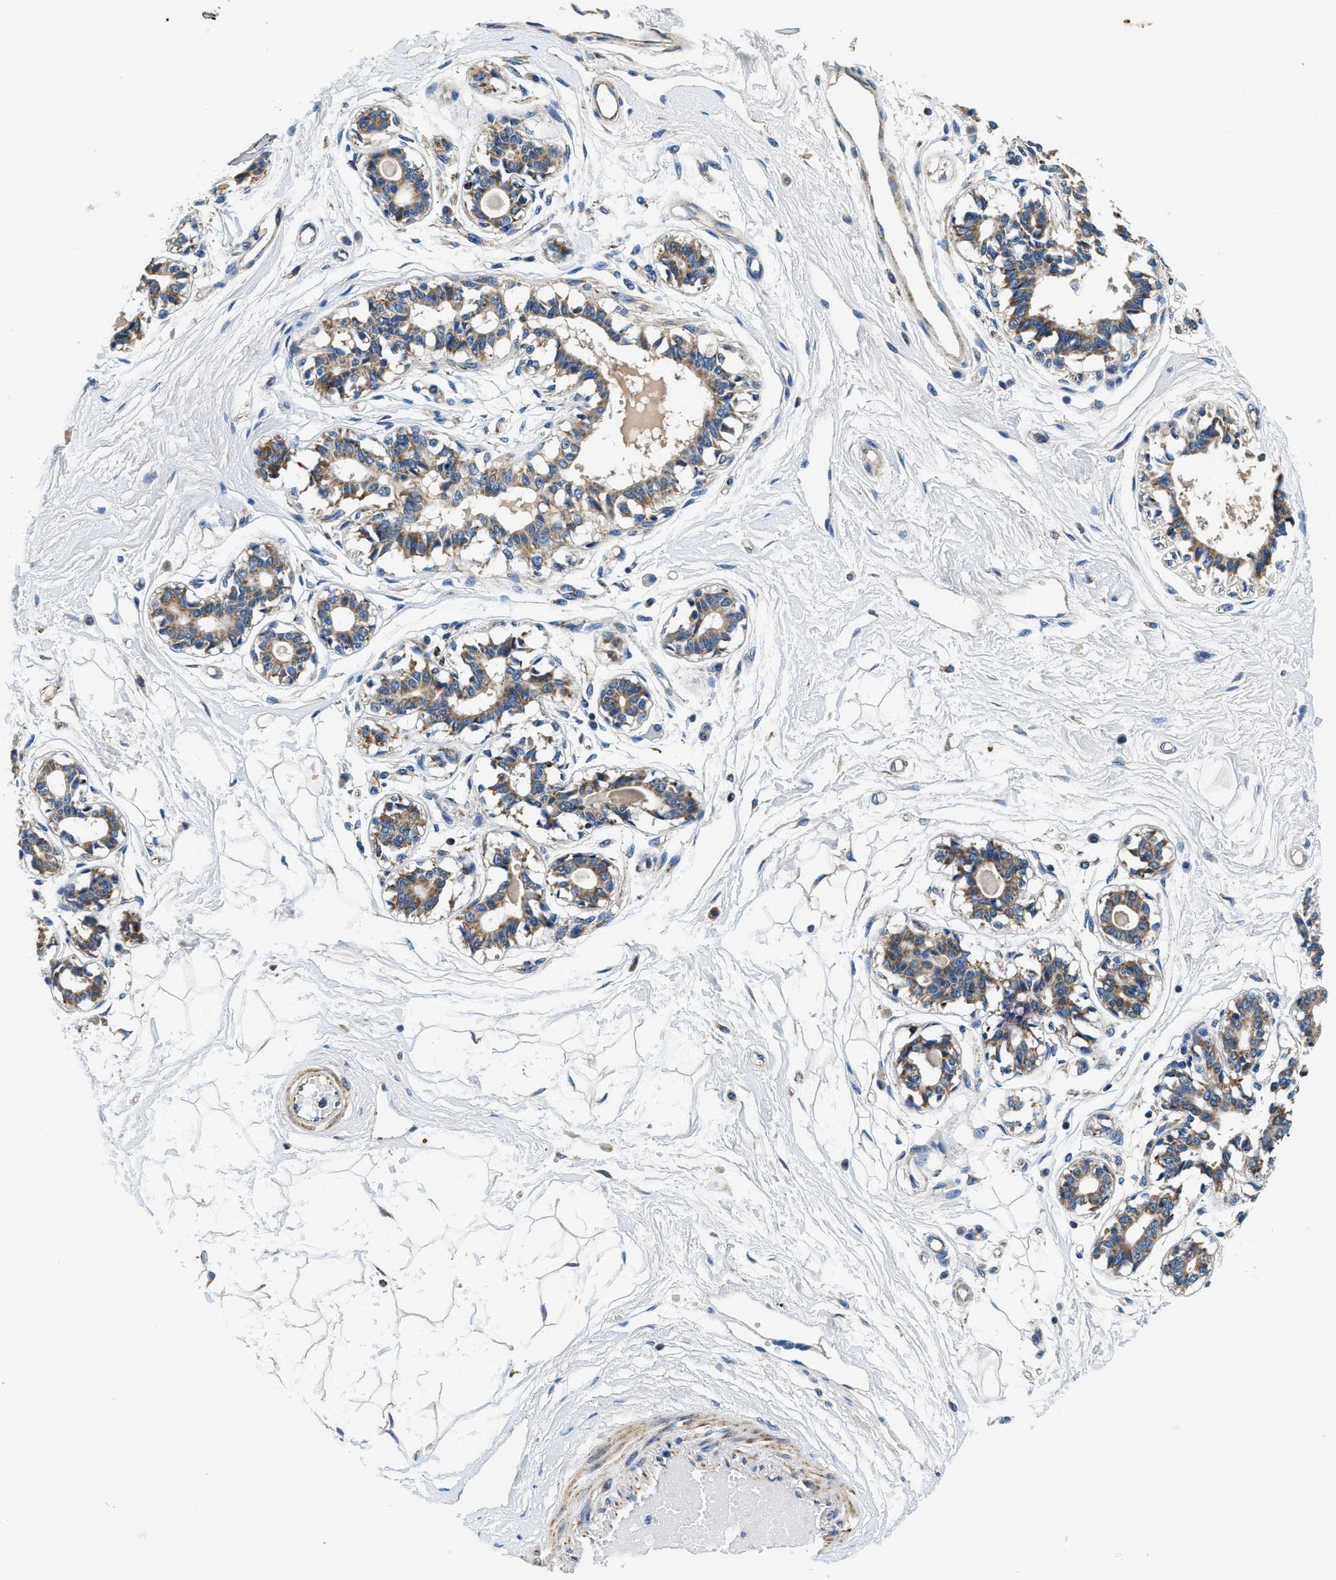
{"staining": {"intensity": "weak", "quantity": ">75%", "location": "cytoplasmic/membranous"}, "tissue": "breast", "cell_type": "Adipocytes", "image_type": "normal", "snomed": [{"axis": "morphology", "description": "Normal tissue, NOS"}, {"axis": "topography", "description": "Breast"}], "caption": "This histopathology image displays IHC staining of unremarkable breast, with low weak cytoplasmic/membranous staining in approximately >75% of adipocytes.", "gene": "SAMD4B", "patient": {"sex": "female", "age": 45}}